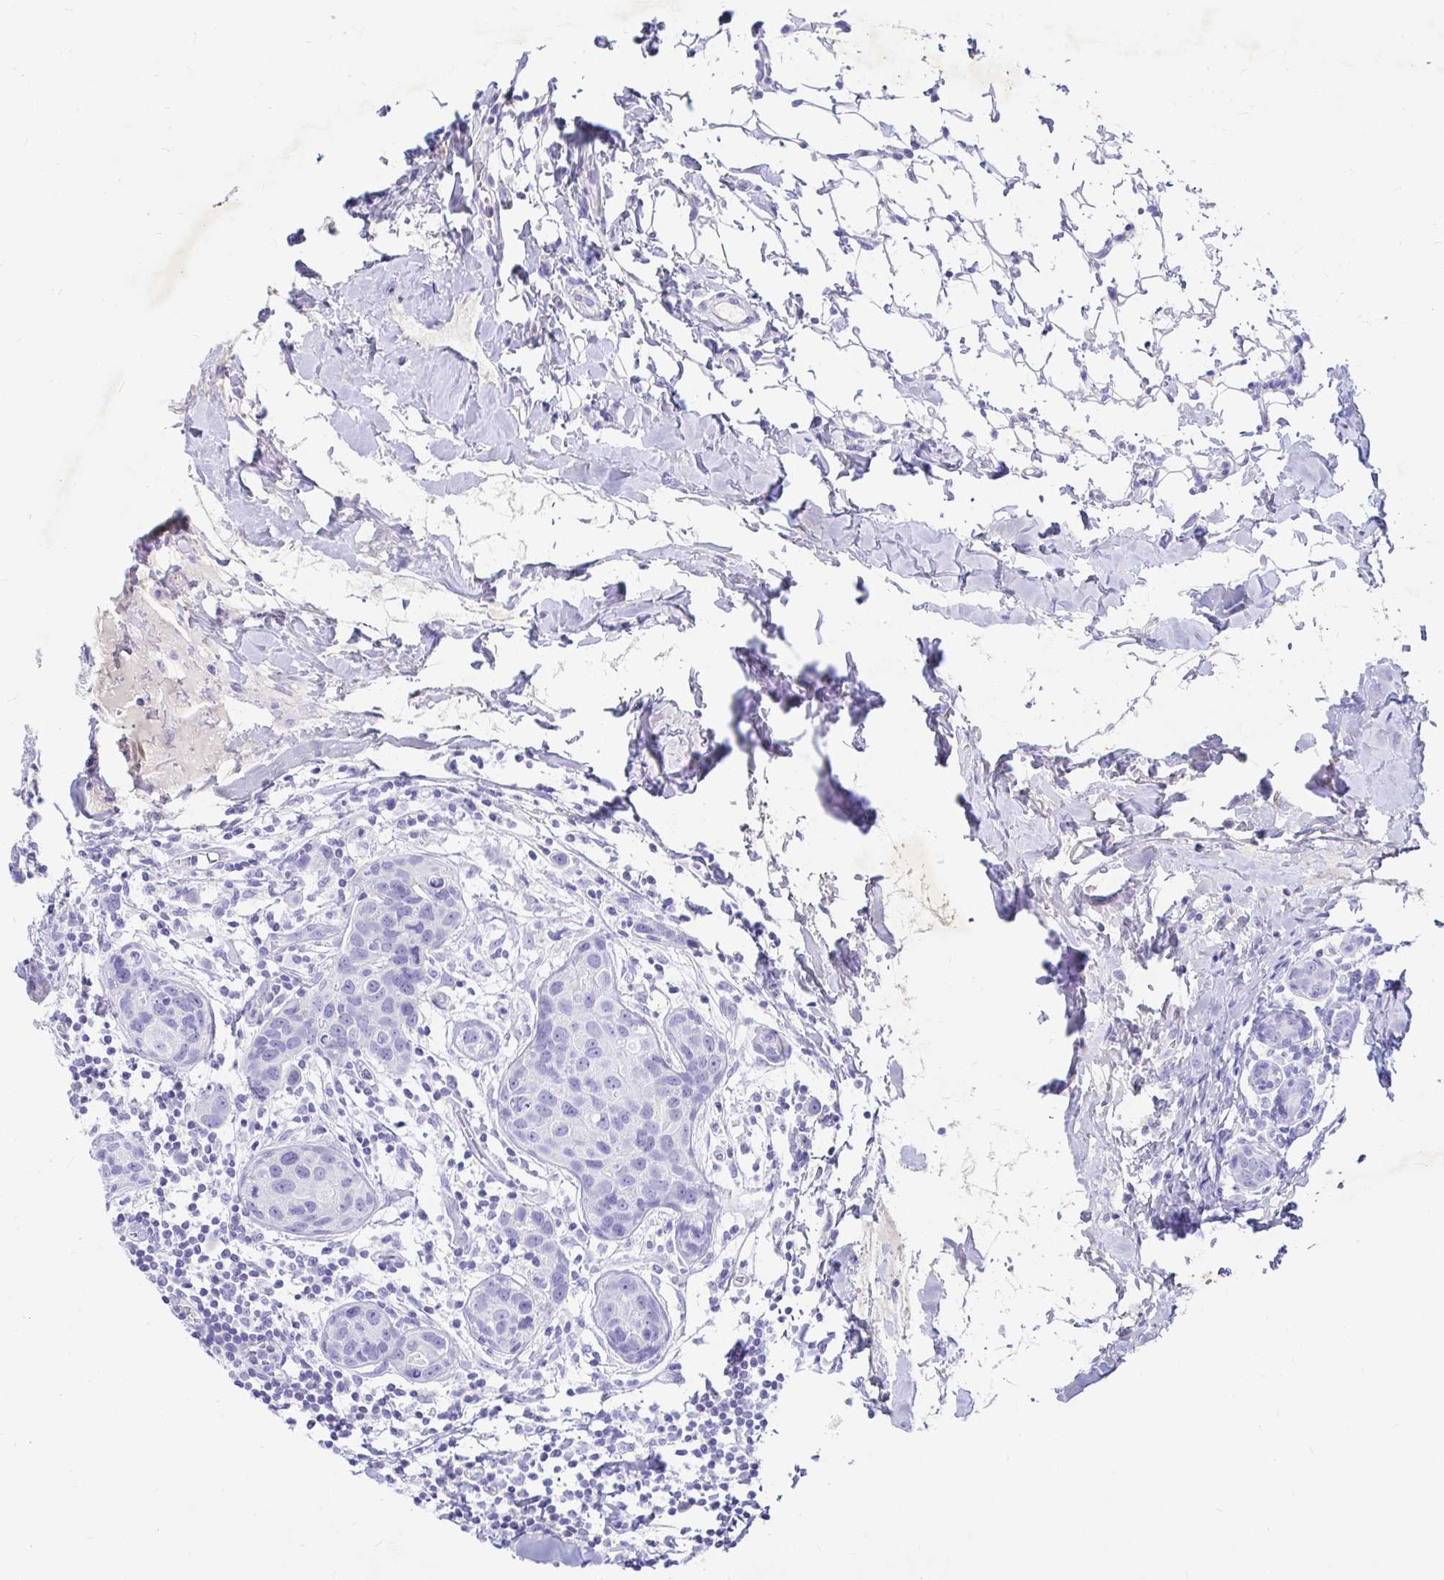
{"staining": {"intensity": "negative", "quantity": "none", "location": "none"}, "tissue": "breast cancer", "cell_type": "Tumor cells", "image_type": "cancer", "snomed": [{"axis": "morphology", "description": "Duct carcinoma"}, {"axis": "topography", "description": "Breast"}], "caption": "A high-resolution micrograph shows immunohistochemistry (IHC) staining of breast infiltrating ductal carcinoma, which exhibits no significant staining in tumor cells.", "gene": "NR2E1", "patient": {"sex": "female", "age": 24}}